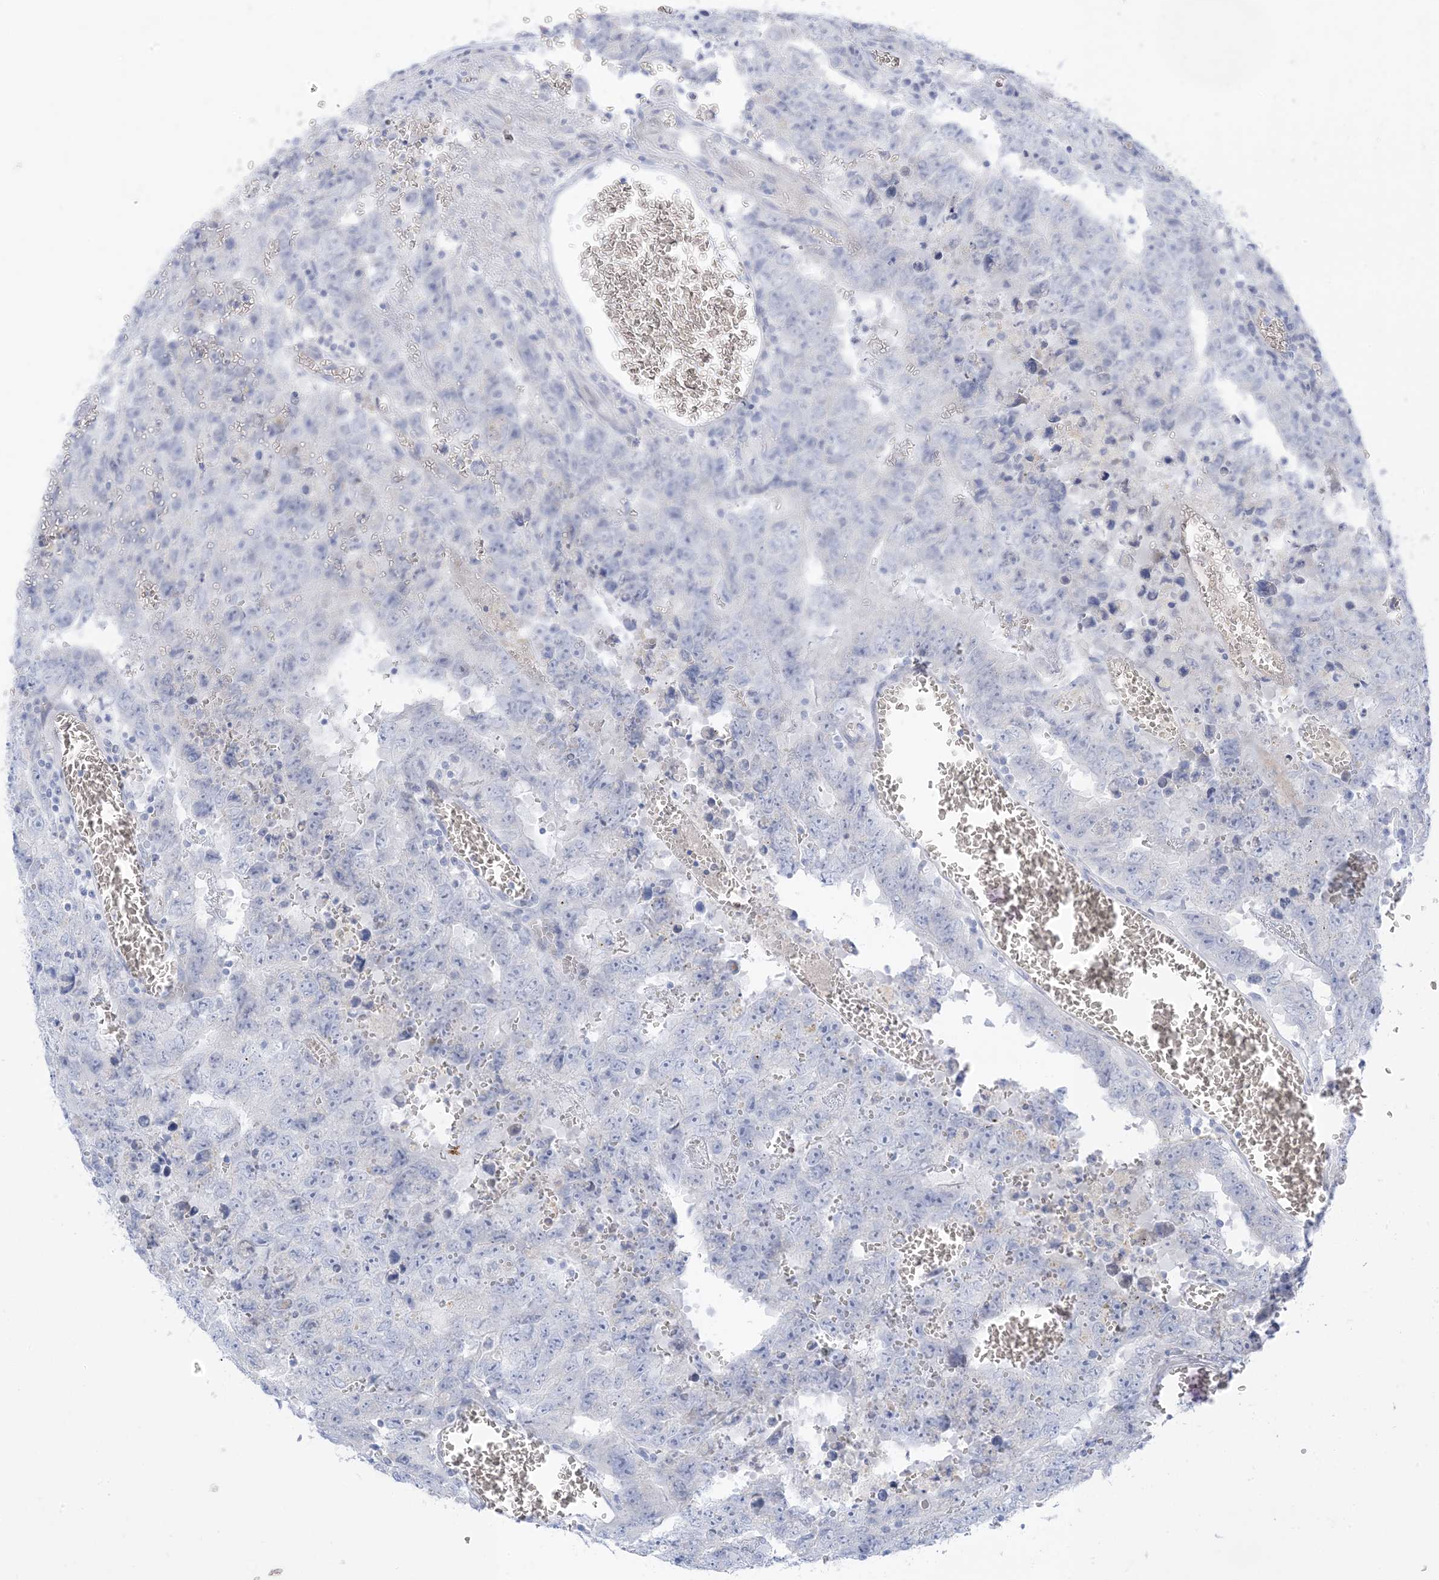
{"staining": {"intensity": "negative", "quantity": "none", "location": "none"}, "tissue": "testis cancer", "cell_type": "Tumor cells", "image_type": "cancer", "snomed": [{"axis": "morphology", "description": "Carcinoma, Embryonal, NOS"}, {"axis": "topography", "description": "Testis"}], "caption": "Immunohistochemistry (IHC) histopathology image of human testis cancer stained for a protein (brown), which exhibits no positivity in tumor cells.", "gene": "XIRP2", "patient": {"sex": "male", "age": 26}}